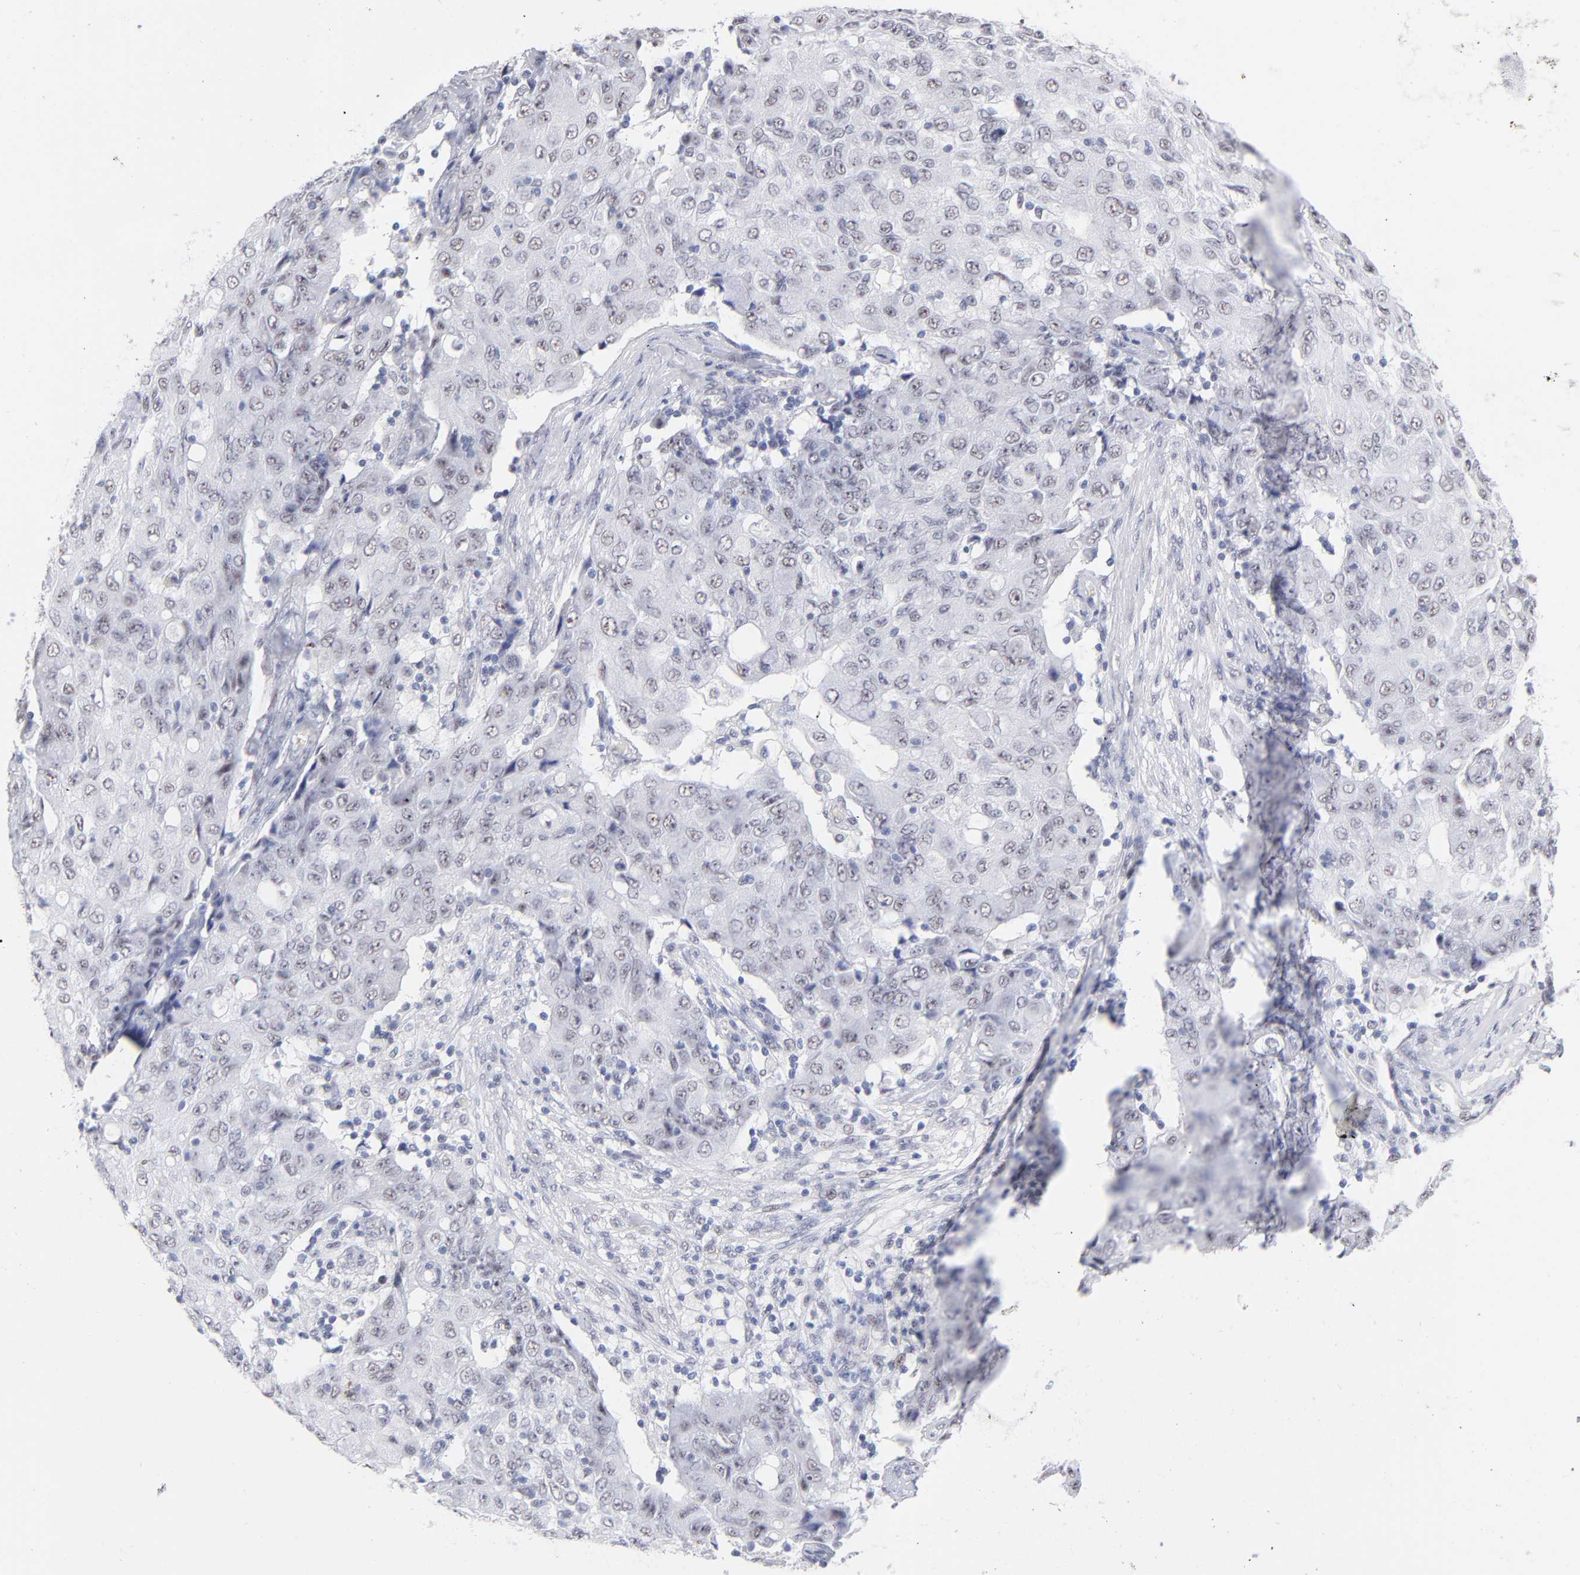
{"staining": {"intensity": "weak", "quantity": "25%-75%", "location": "nuclear"}, "tissue": "ovarian cancer", "cell_type": "Tumor cells", "image_type": "cancer", "snomed": [{"axis": "morphology", "description": "Carcinoma, endometroid"}, {"axis": "topography", "description": "Ovary"}], "caption": "Immunohistochemical staining of ovarian cancer (endometroid carcinoma) displays weak nuclear protein expression in about 25%-75% of tumor cells.", "gene": "SNRPB", "patient": {"sex": "female", "age": 42}}